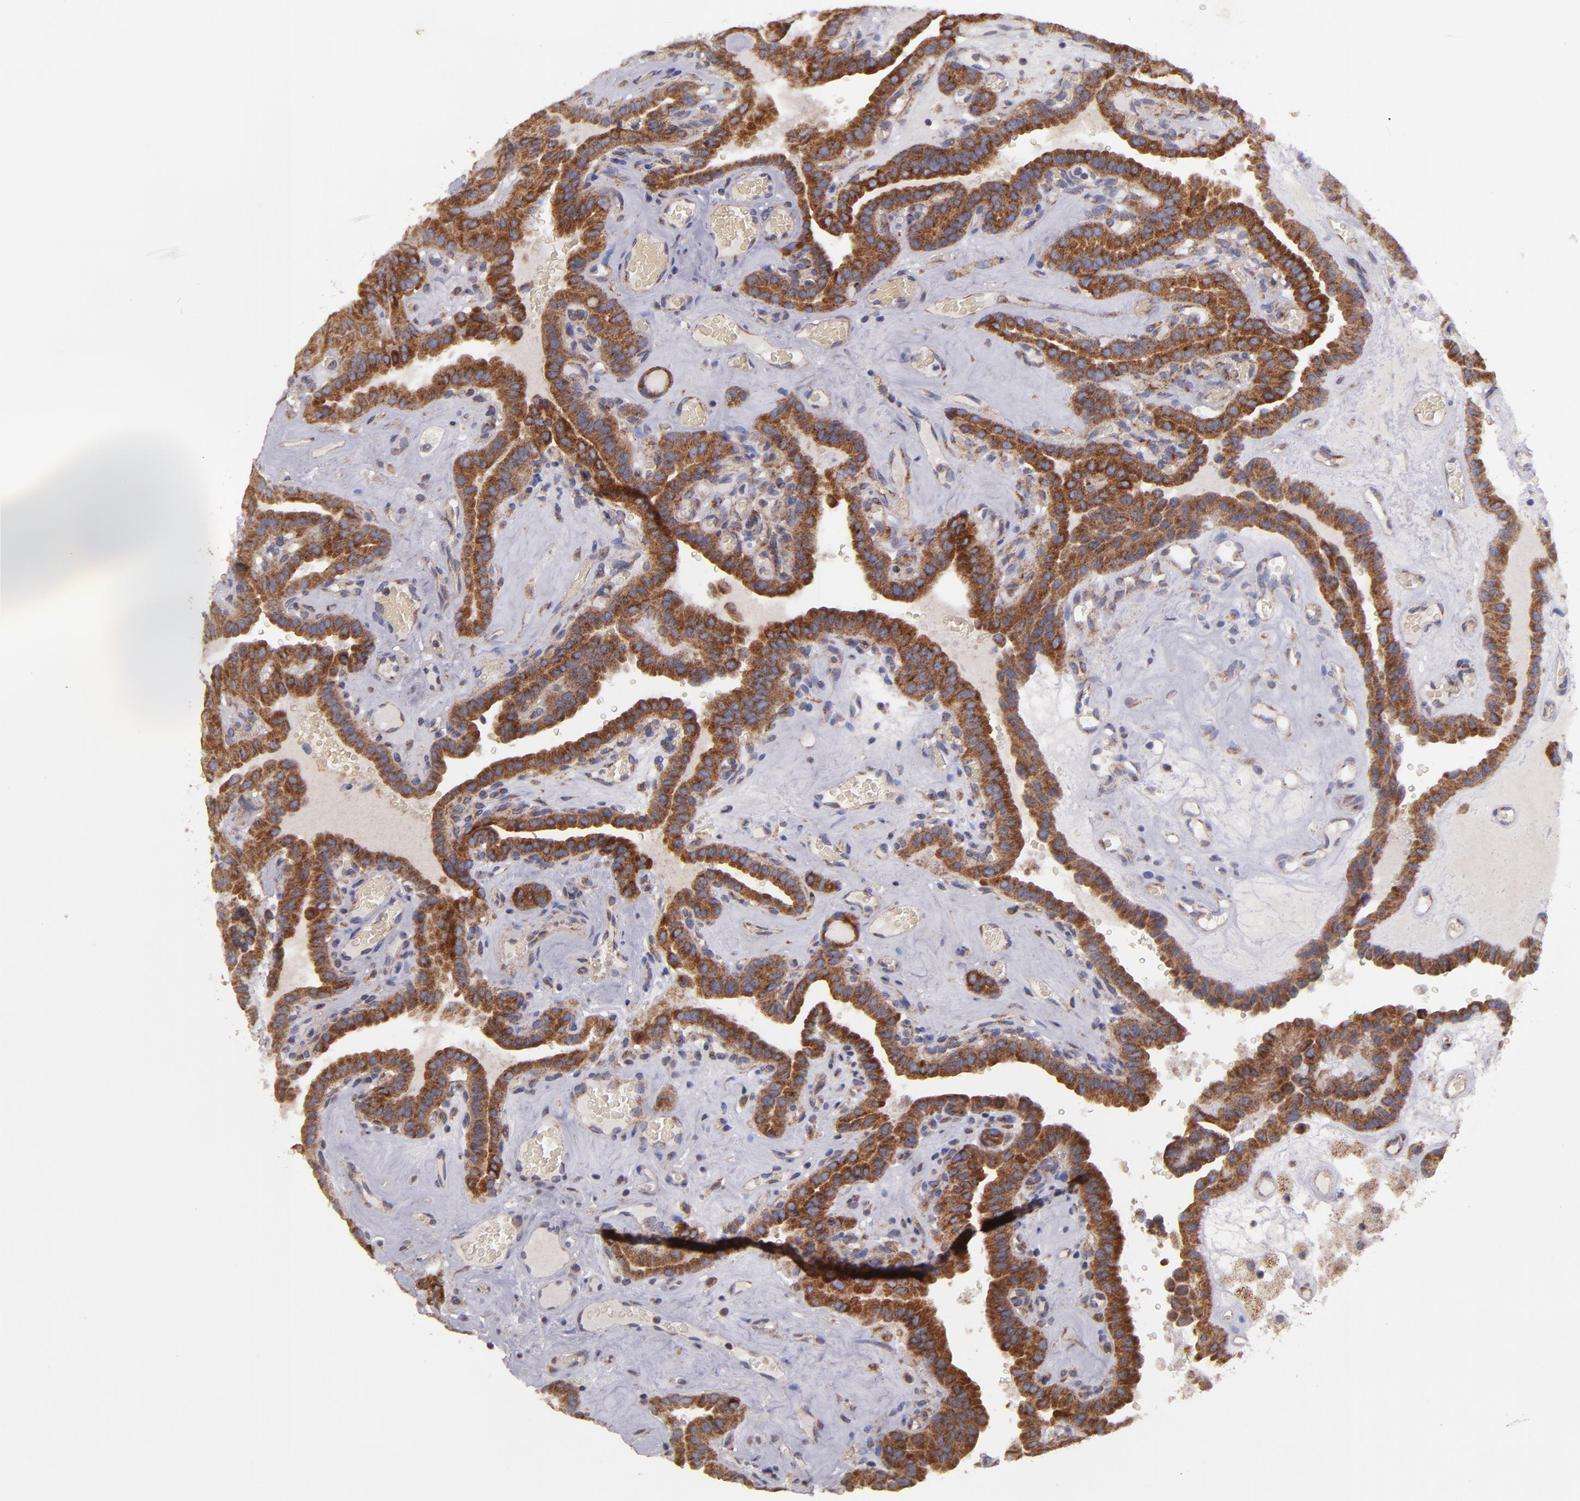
{"staining": {"intensity": "strong", "quantity": ">75%", "location": "cytoplasmic/membranous"}, "tissue": "thyroid cancer", "cell_type": "Tumor cells", "image_type": "cancer", "snomed": [{"axis": "morphology", "description": "Papillary adenocarcinoma, NOS"}, {"axis": "topography", "description": "Thyroid gland"}], "caption": "This photomicrograph shows IHC staining of human thyroid cancer (papillary adenocarcinoma), with high strong cytoplasmic/membranous expression in about >75% of tumor cells.", "gene": "CLTA", "patient": {"sex": "male", "age": 87}}